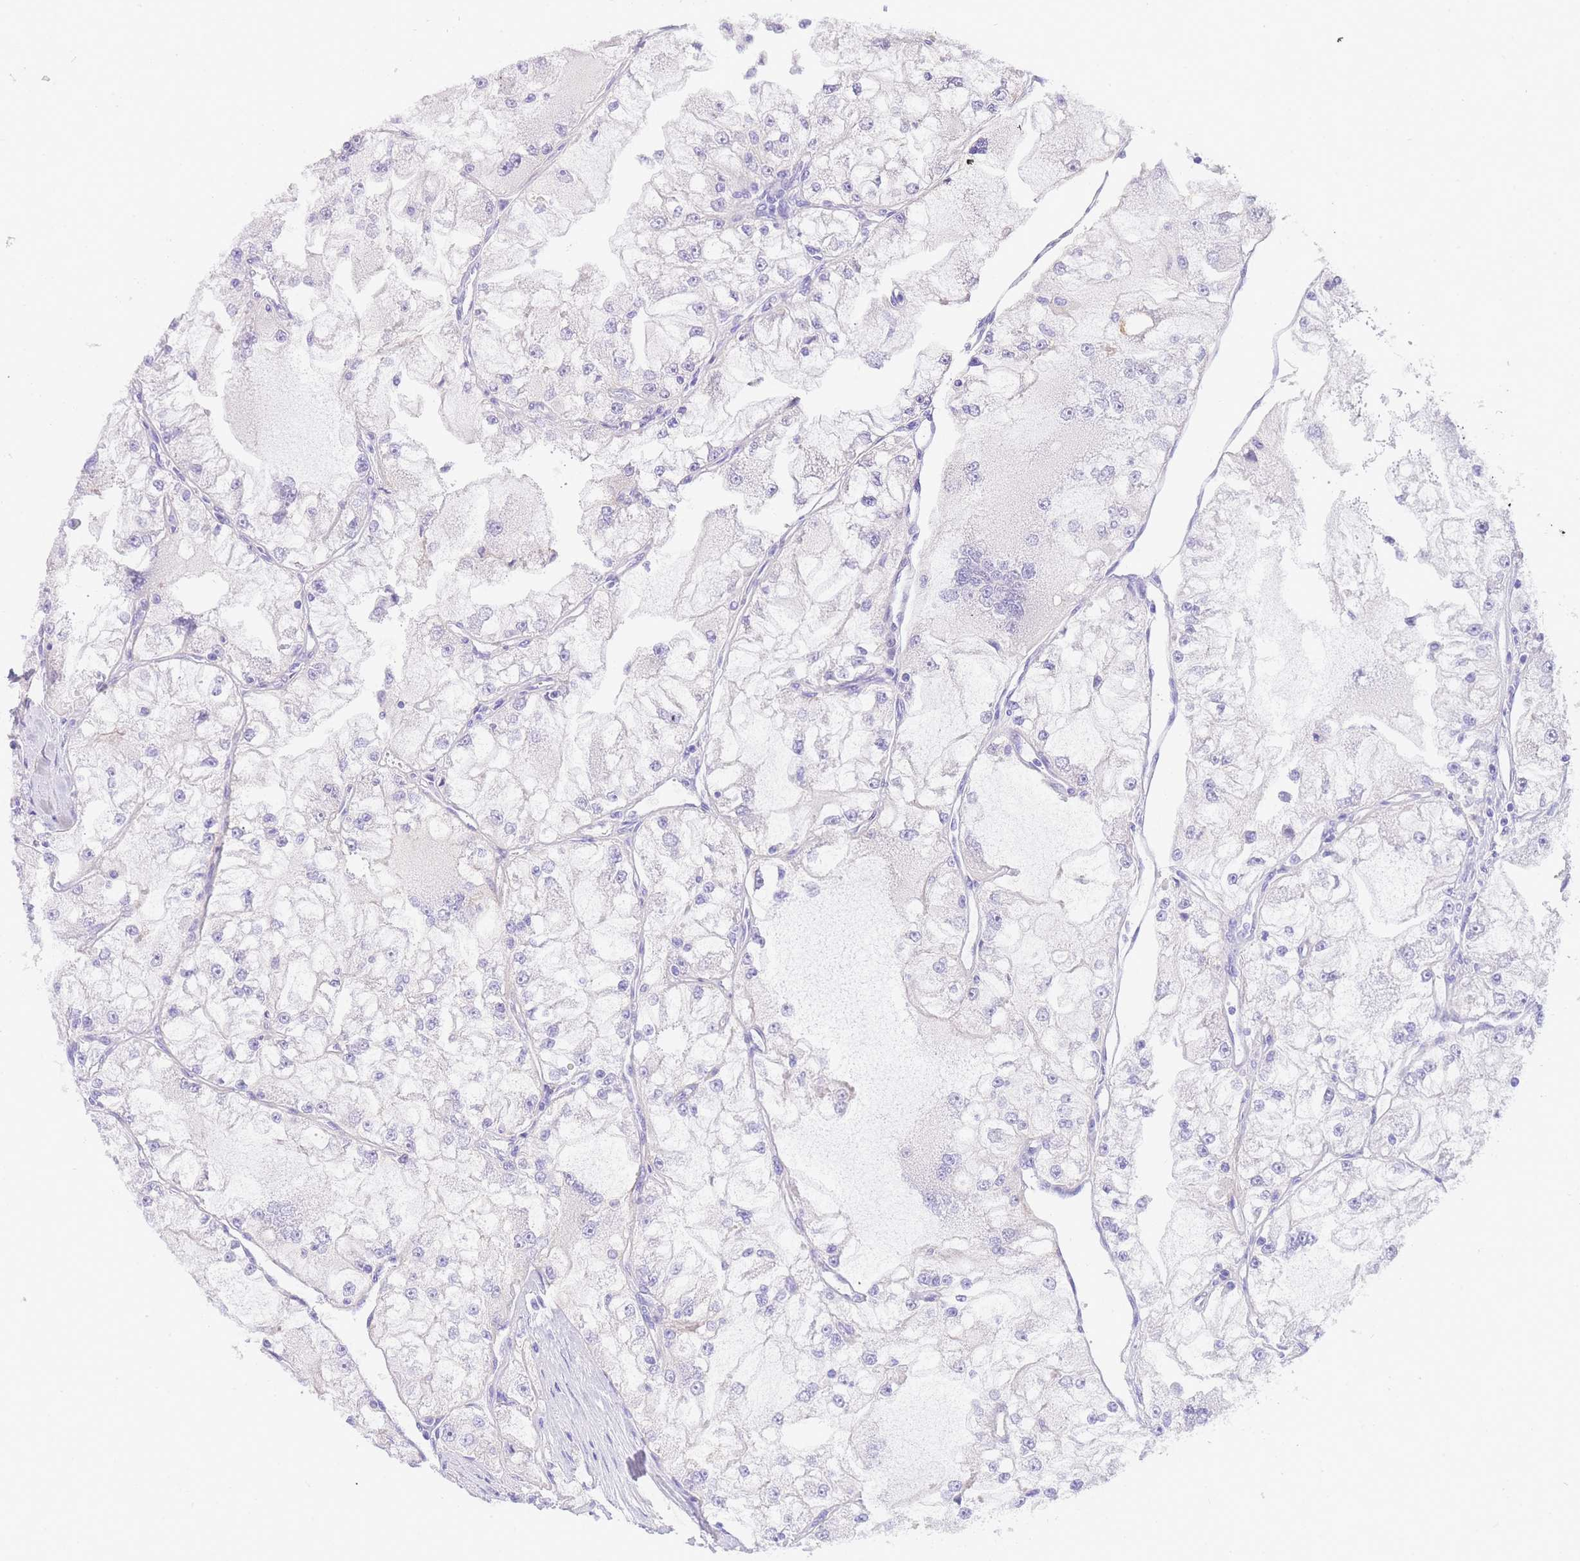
{"staining": {"intensity": "negative", "quantity": "none", "location": "none"}, "tissue": "renal cancer", "cell_type": "Tumor cells", "image_type": "cancer", "snomed": [{"axis": "morphology", "description": "Adenocarcinoma, NOS"}, {"axis": "topography", "description": "Kidney"}], "caption": "This is a micrograph of IHC staining of renal cancer, which shows no staining in tumor cells.", "gene": "TIFAB", "patient": {"sex": "female", "age": 72}}